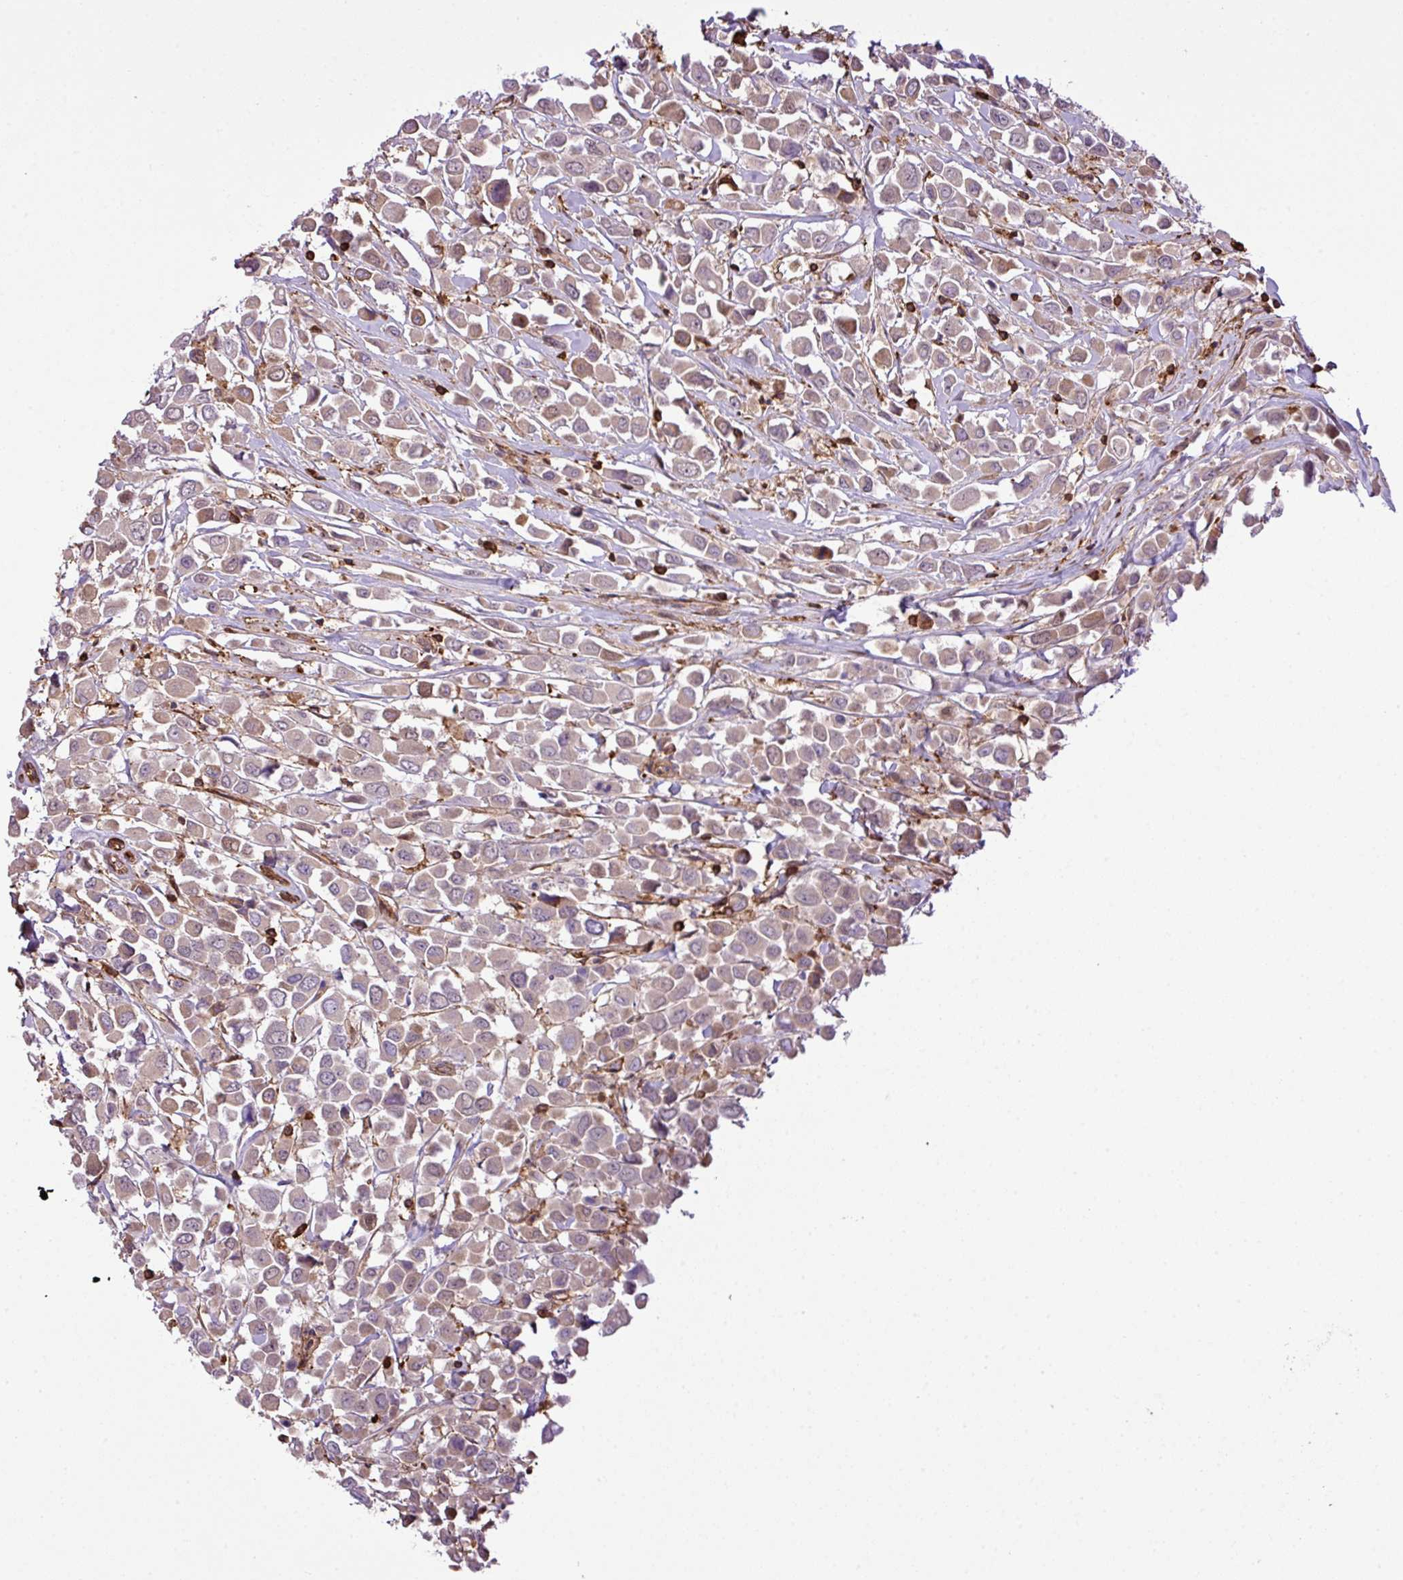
{"staining": {"intensity": "negative", "quantity": "none", "location": "none"}, "tissue": "breast cancer", "cell_type": "Tumor cells", "image_type": "cancer", "snomed": [{"axis": "morphology", "description": "Duct carcinoma"}, {"axis": "topography", "description": "Breast"}], "caption": "Tumor cells show no significant protein staining in breast cancer.", "gene": "PGAP6", "patient": {"sex": "female", "age": 61}}